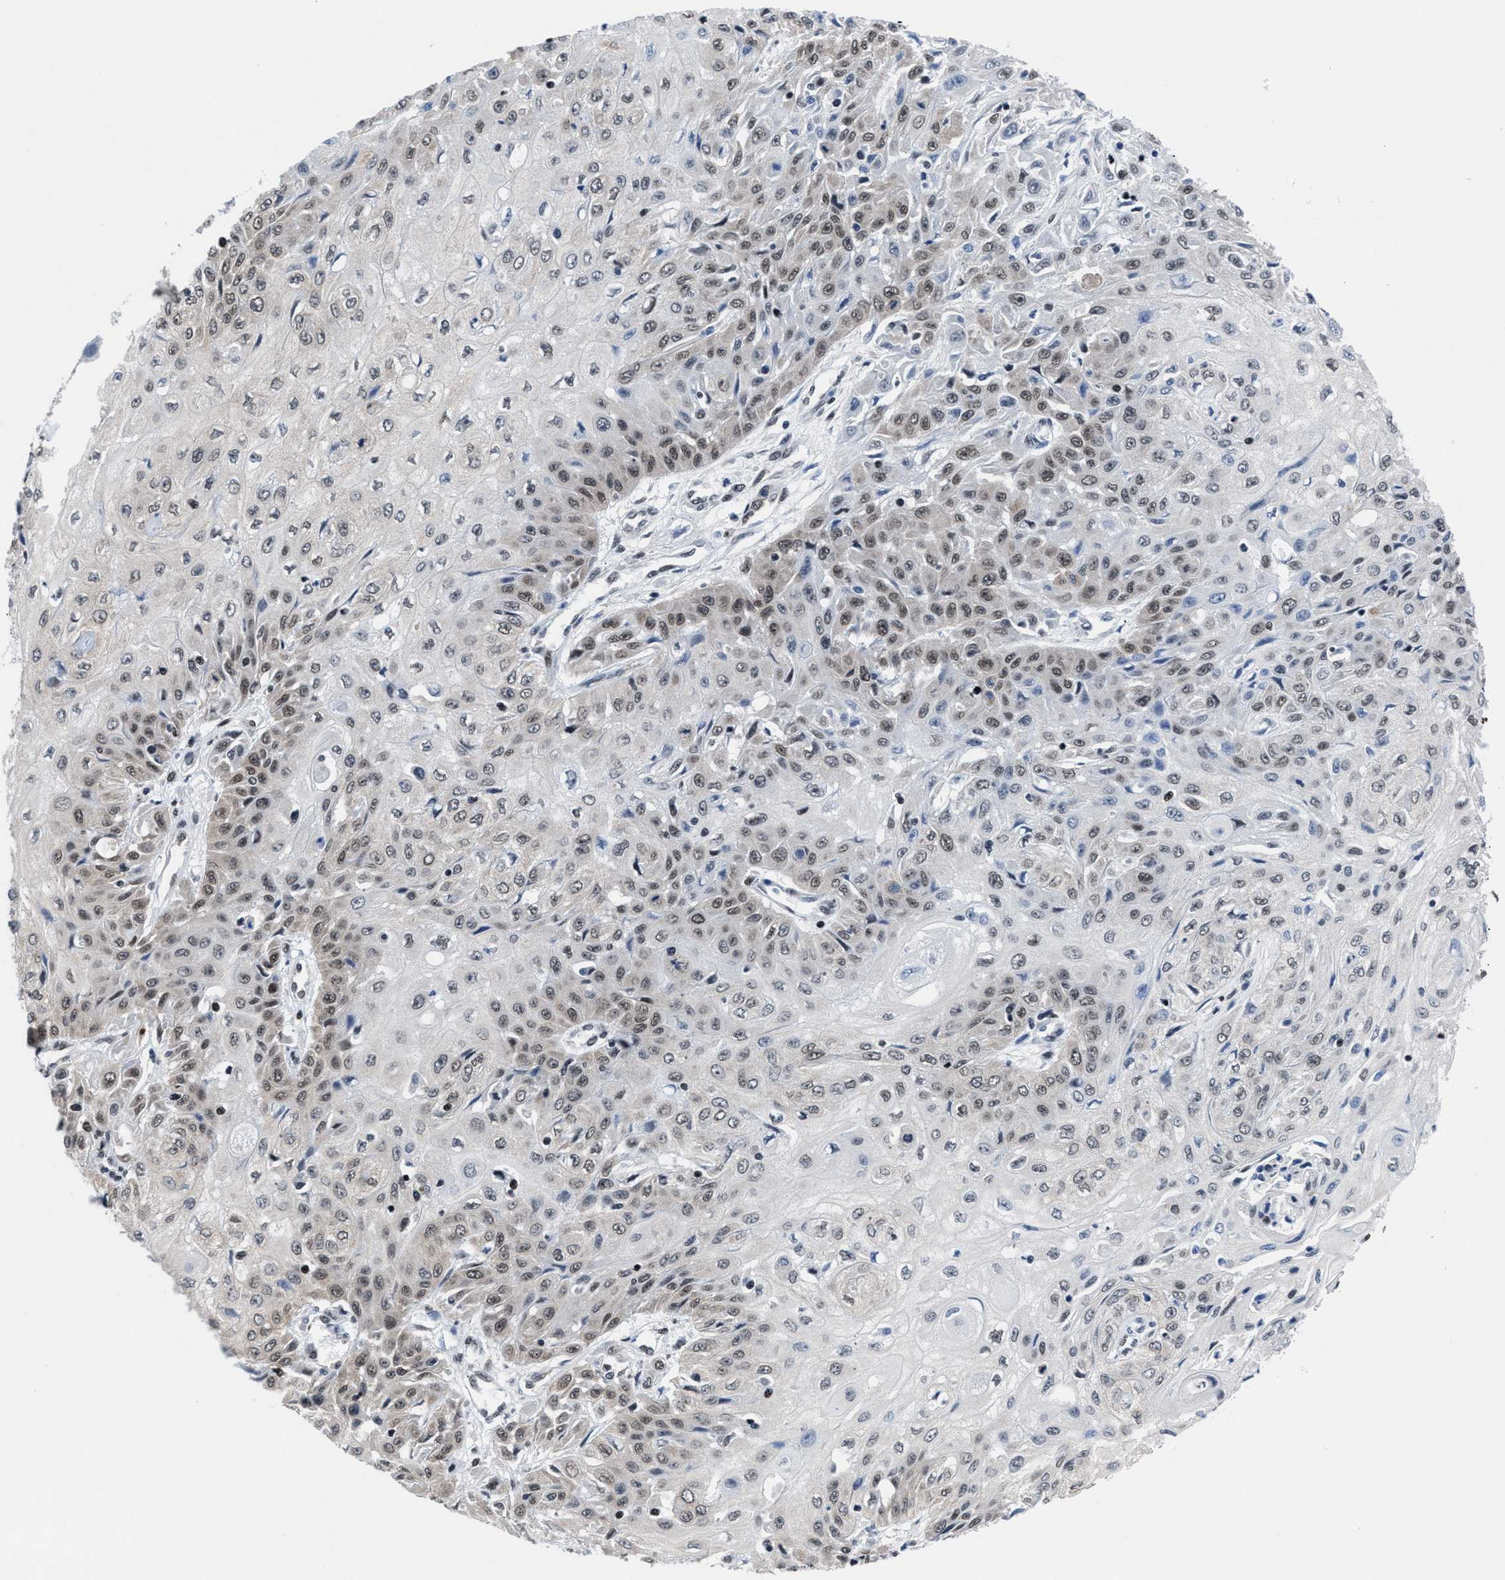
{"staining": {"intensity": "weak", "quantity": ">75%", "location": "nuclear"}, "tissue": "skin cancer", "cell_type": "Tumor cells", "image_type": "cancer", "snomed": [{"axis": "morphology", "description": "Squamous cell carcinoma, NOS"}, {"axis": "morphology", "description": "Squamous cell carcinoma, metastatic, NOS"}, {"axis": "topography", "description": "Skin"}, {"axis": "topography", "description": "Lymph node"}], "caption": "The immunohistochemical stain highlights weak nuclear positivity in tumor cells of skin metastatic squamous cell carcinoma tissue. The staining was performed using DAB (3,3'-diaminobenzidine) to visualize the protein expression in brown, while the nuclei were stained in blue with hematoxylin (Magnification: 20x).", "gene": "WDR81", "patient": {"sex": "male", "age": 75}}